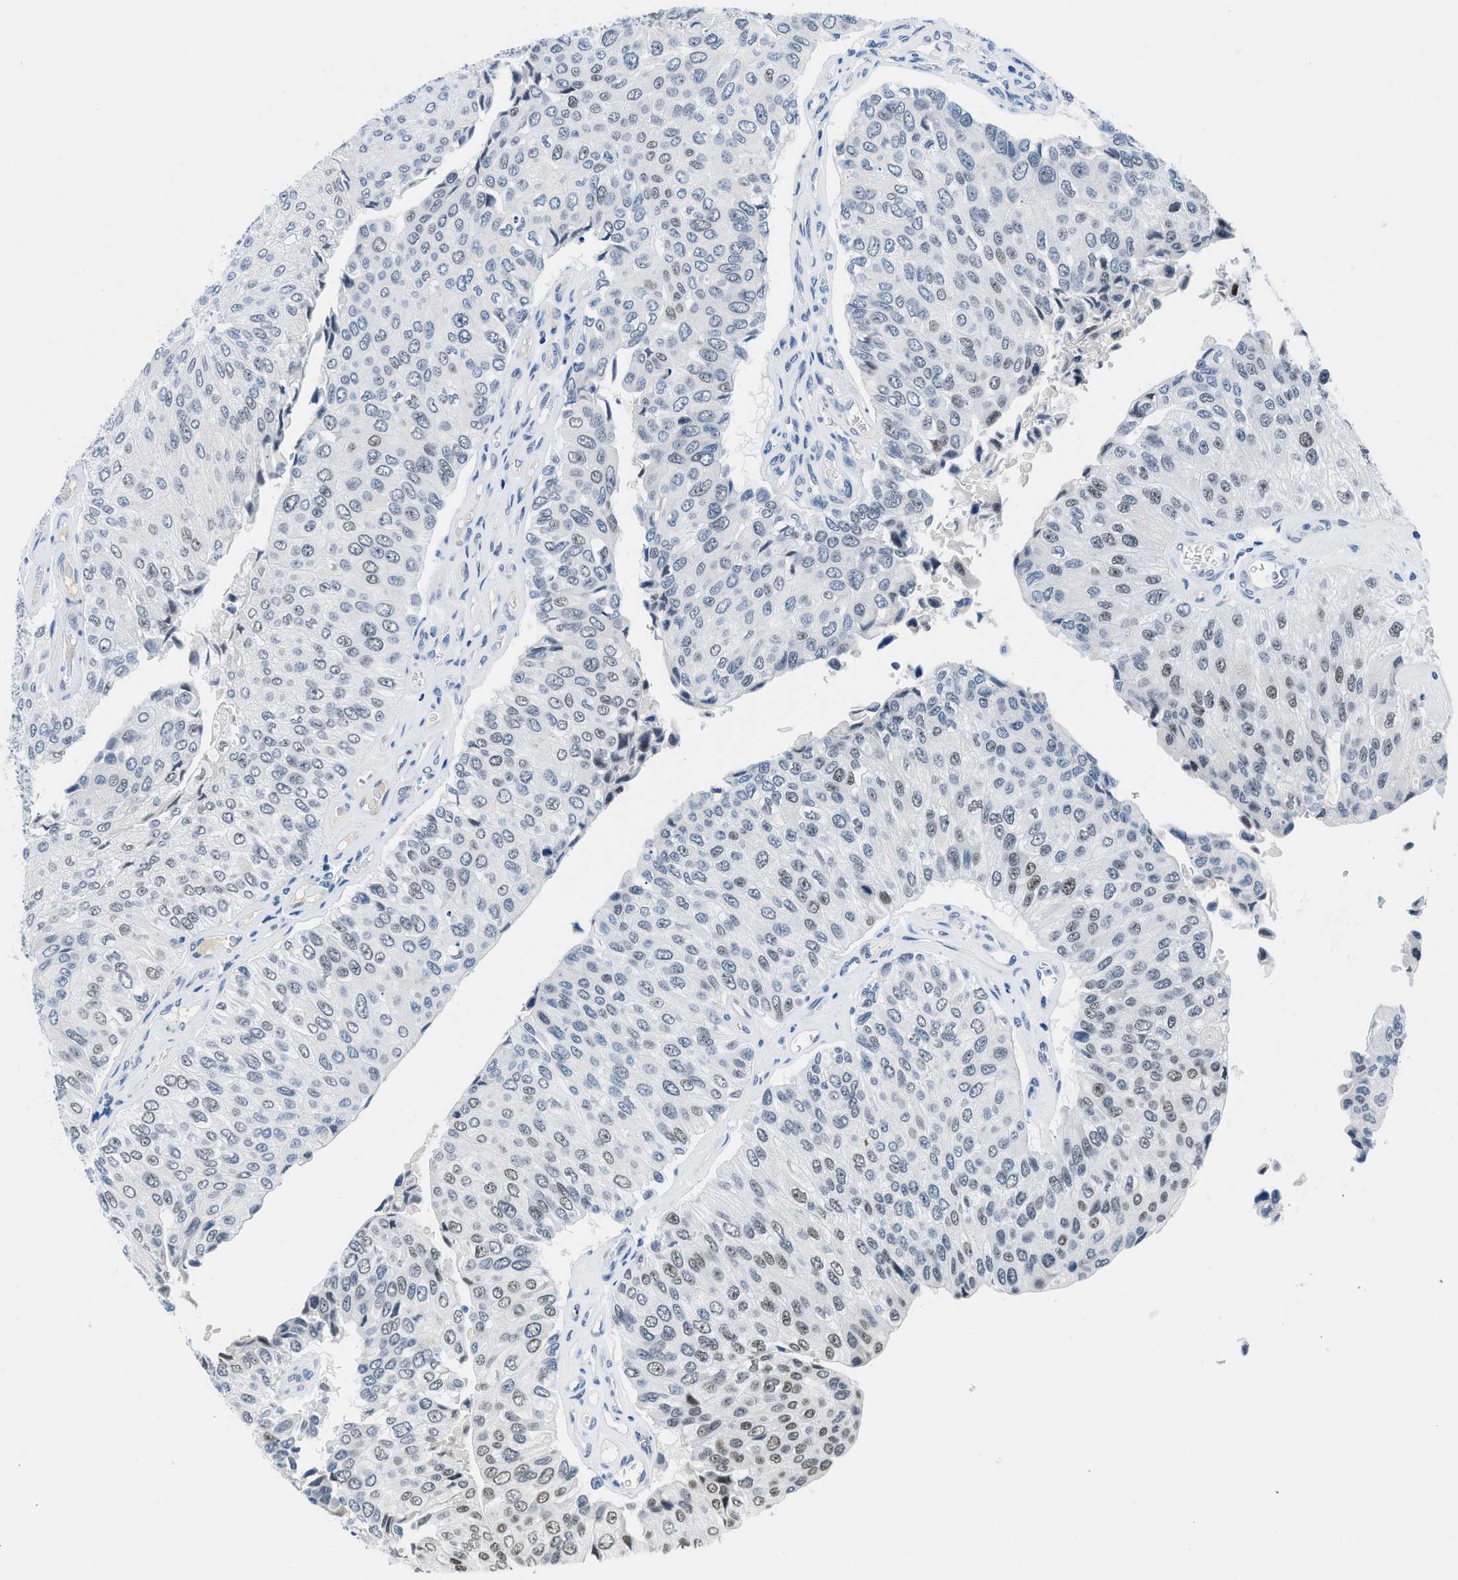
{"staining": {"intensity": "weak", "quantity": "25%-75%", "location": "nuclear"}, "tissue": "urothelial cancer", "cell_type": "Tumor cells", "image_type": "cancer", "snomed": [{"axis": "morphology", "description": "Urothelial carcinoma, High grade"}, {"axis": "topography", "description": "Kidney"}, {"axis": "topography", "description": "Urinary bladder"}], "caption": "The photomicrograph reveals immunohistochemical staining of urothelial cancer. There is weak nuclear staining is present in about 25%-75% of tumor cells. Immunohistochemistry stains the protein in brown and the nuclei are stained blue.", "gene": "SMARCAD1", "patient": {"sex": "male", "age": 77}}